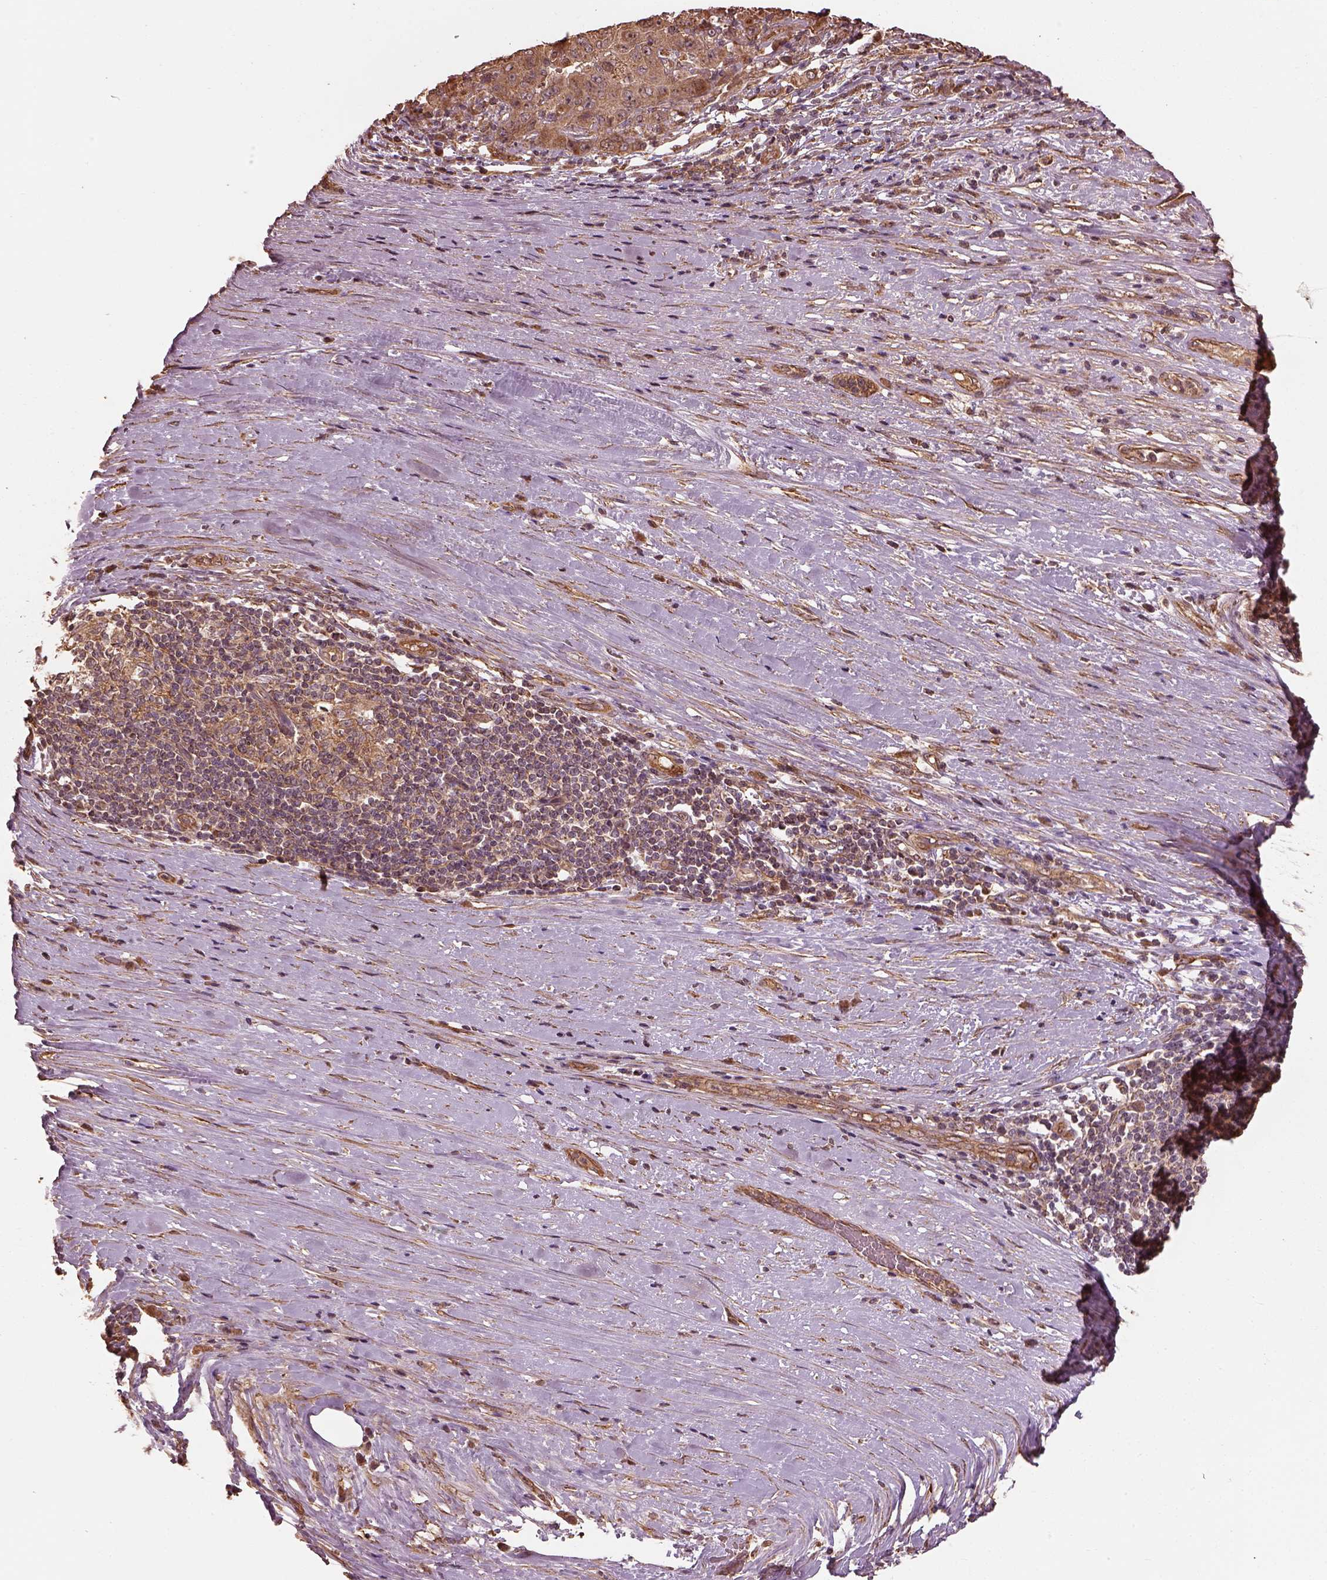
{"staining": {"intensity": "moderate", "quantity": ">75%", "location": "cytoplasmic/membranous"}, "tissue": "pancreatic cancer", "cell_type": "Tumor cells", "image_type": "cancer", "snomed": [{"axis": "morphology", "description": "Adenocarcinoma, NOS"}, {"axis": "topography", "description": "Pancreas"}], "caption": "Pancreatic adenocarcinoma stained with DAB (3,3'-diaminobenzidine) IHC shows medium levels of moderate cytoplasmic/membranous staining in approximately >75% of tumor cells.", "gene": "METTL4", "patient": {"sex": "male", "age": 63}}